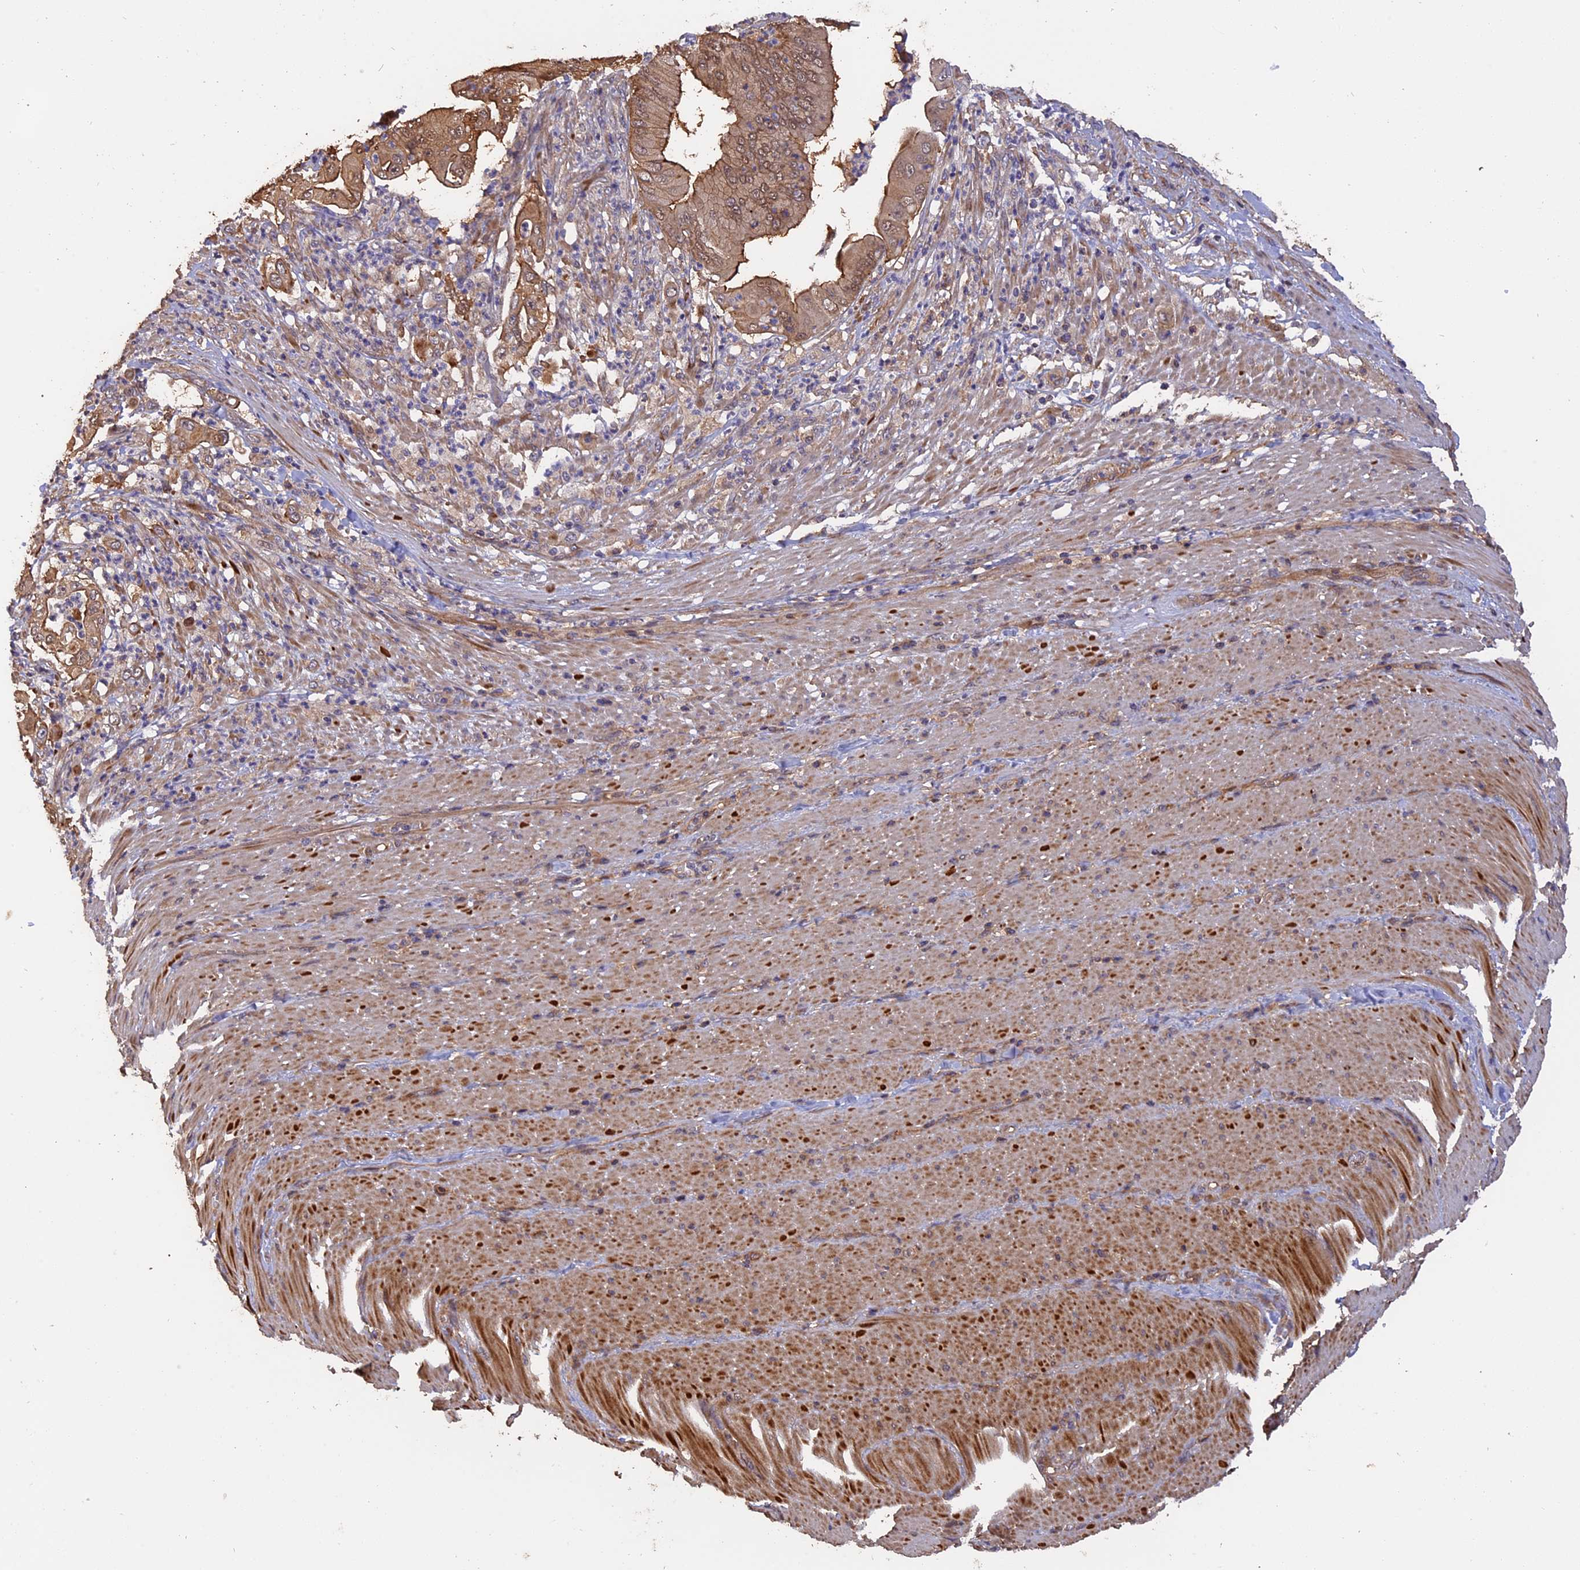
{"staining": {"intensity": "moderate", "quantity": "25%-75%", "location": "cytoplasmic/membranous,nuclear"}, "tissue": "pancreatic cancer", "cell_type": "Tumor cells", "image_type": "cancer", "snomed": [{"axis": "morphology", "description": "Adenocarcinoma, NOS"}, {"axis": "topography", "description": "Pancreas"}], "caption": "This photomicrograph shows adenocarcinoma (pancreatic) stained with immunohistochemistry (IHC) to label a protein in brown. The cytoplasmic/membranous and nuclear of tumor cells show moderate positivity for the protein. Nuclei are counter-stained blue.", "gene": "RASAL1", "patient": {"sex": "female", "age": 77}}